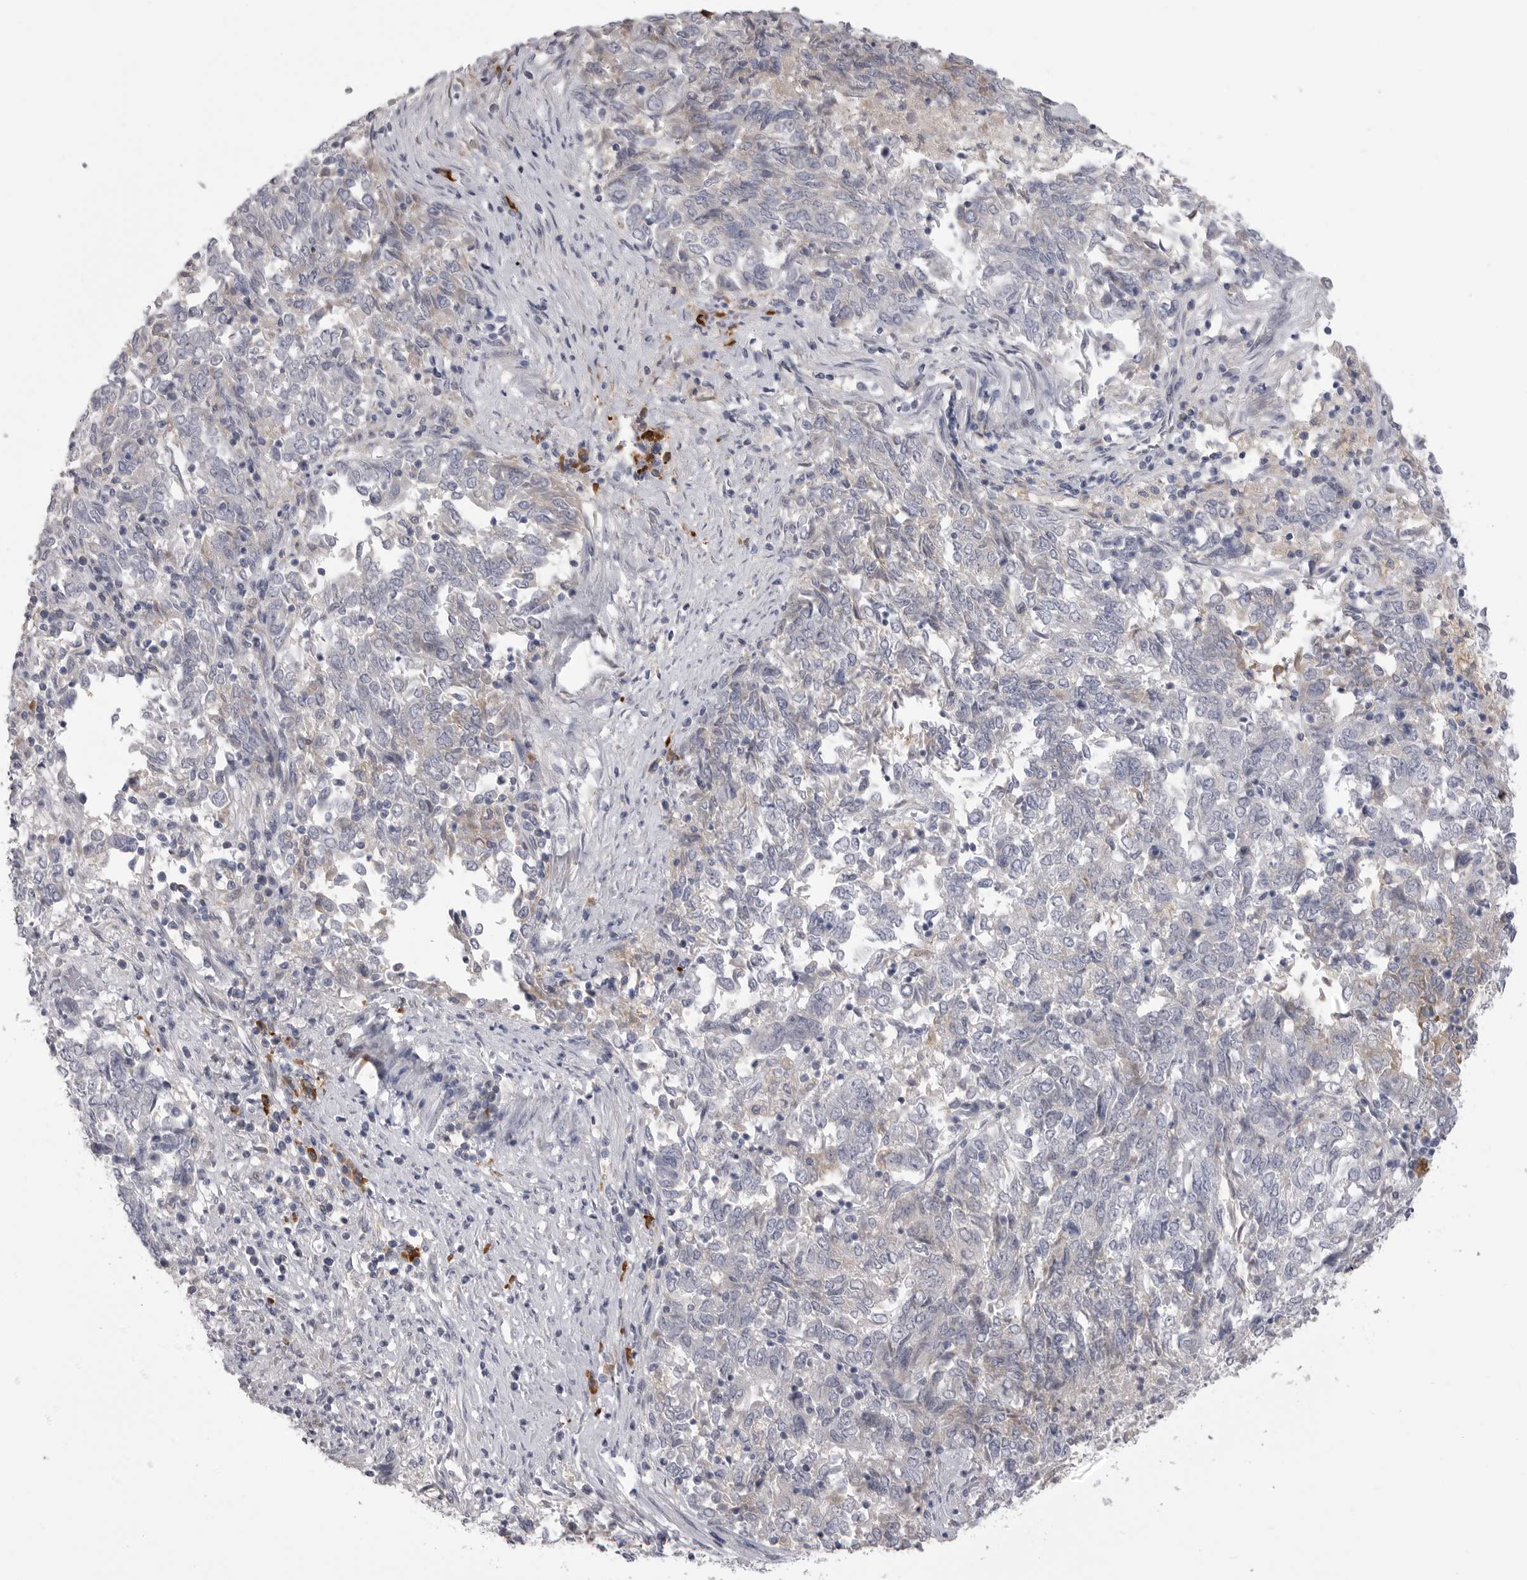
{"staining": {"intensity": "negative", "quantity": "none", "location": "none"}, "tissue": "endometrial cancer", "cell_type": "Tumor cells", "image_type": "cancer", "snomed": [{"axis": "morphology", "description": "Adenocarcinoma, NOS"}, {"axis": "topography", "description": "Endometrium"}], "caption": "Endometrial adenocarcinoma was stained to show a protein in brown. There is no significant positivity in tumor cells.", "gene": "FKBP2", "patient": {"sex": "female", "age": 80}}